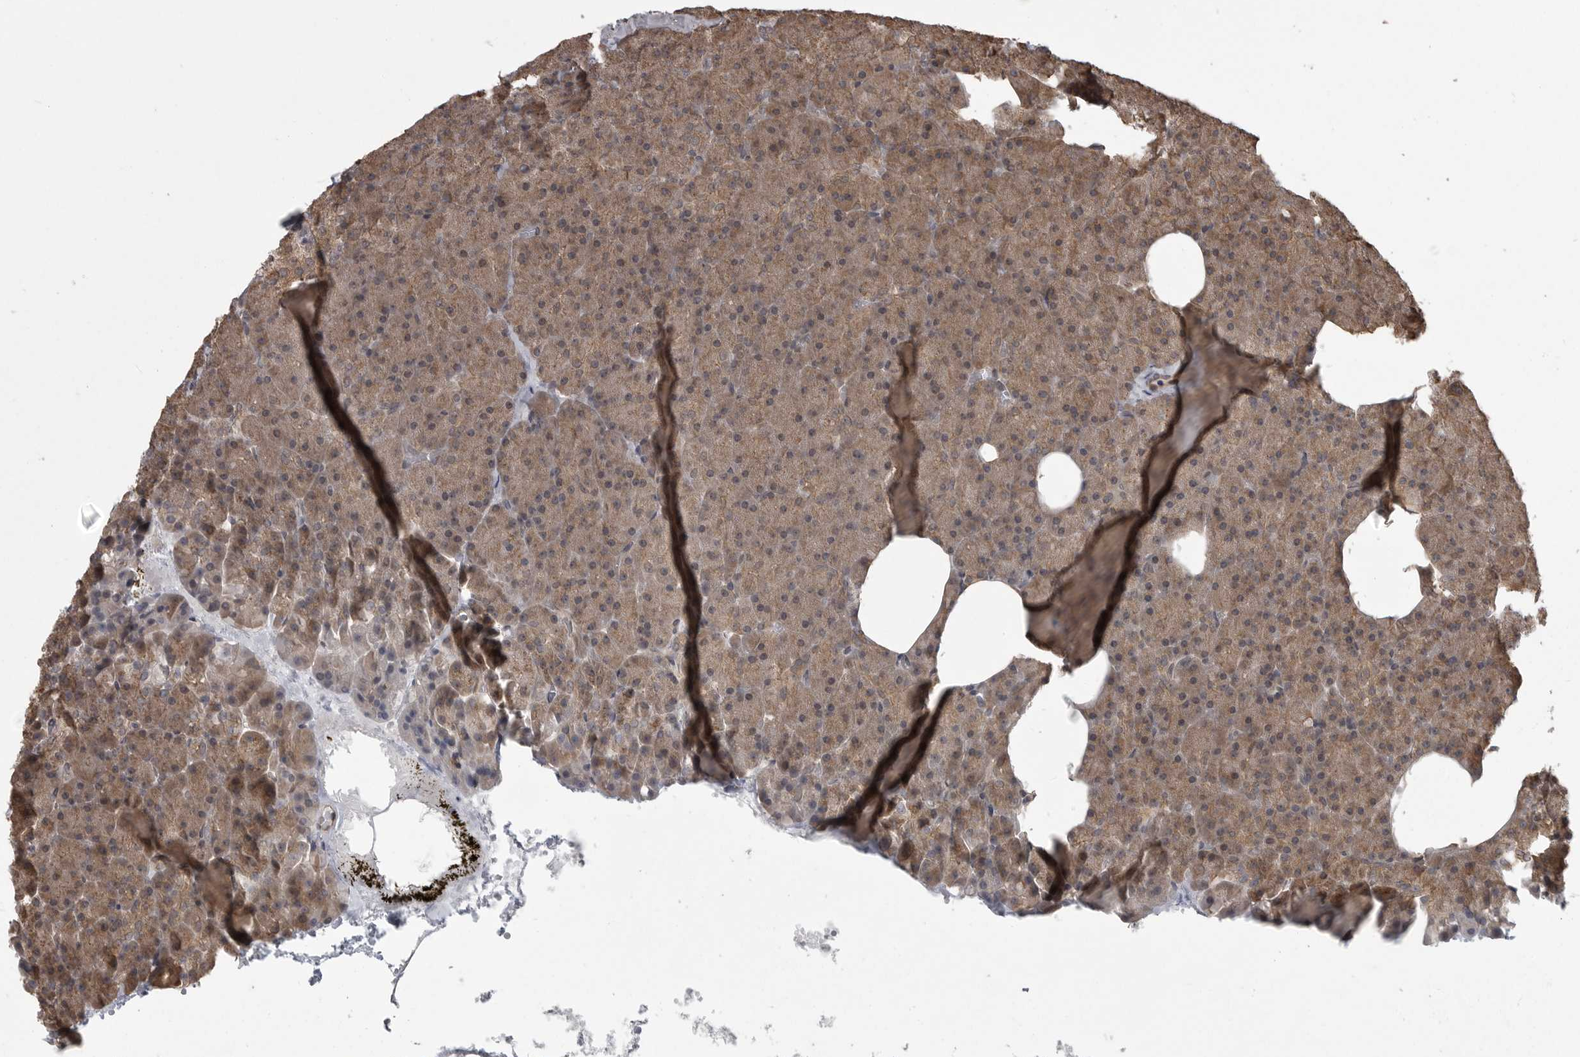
{"staining": {"intensity": "moderate", "quantity": ">75%", "location": "cytoplasmic/membranous"}, "tissue": "pancreas", "cell_type": "Exocrine glandular cells", "image_type": "normal", "snomed": [{"axis": "morphology", "description": "Normal tissue, NOS"}, {"axis": "morphology", "description": "Carcinoid, malignant, NOS"}, {"axis": "topography", "description": "Pancreas"}], "caption": "Protein staining demonstrates moderate cytoplasmic/membranous staining in about >75% of exocrine glandular cells in normal pancreas.", "gene": "DNAJC8", "patient": {"sex": "female", "age": 35}}